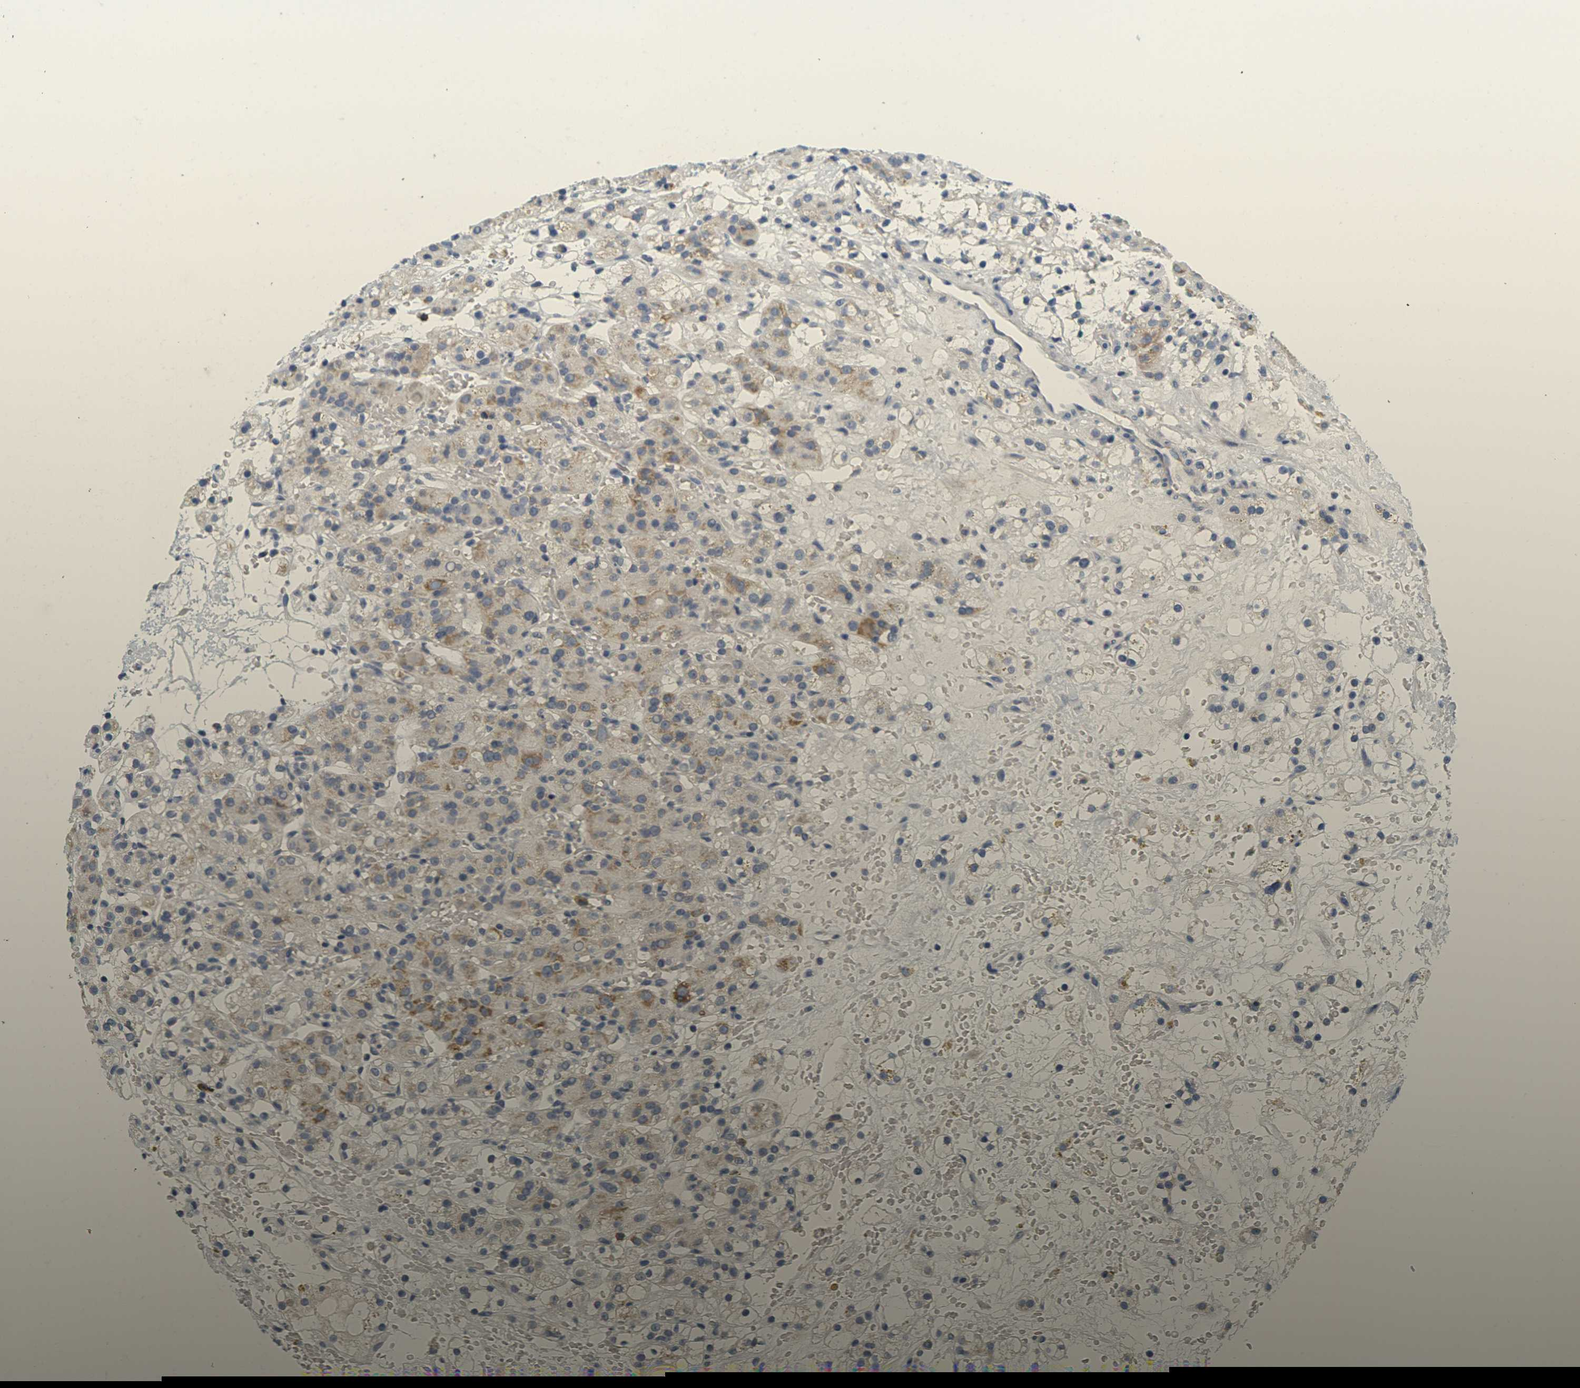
{"staining": {"intensity": "moderate", "quantity": "<25%", "location": "cytoplasmic/membranous"}, "tissue": "renal cancer", "cell_type": "Tumor cells", "image_type": "cancer", "snomed": [{"axis": "morphology", "description": "Adenocarcinoma, NOS"}, {"axis": "topography", "description": "Kidney"}], "caption": "An image showing moderate cytoplasmic/membranous expression in about <25% of tumor cells in adenocarcinoma (renal), as visualized by brown immunohistochemical staining.", "gene": "KLK5", "patient": {"sex": "male", "age": 61}}